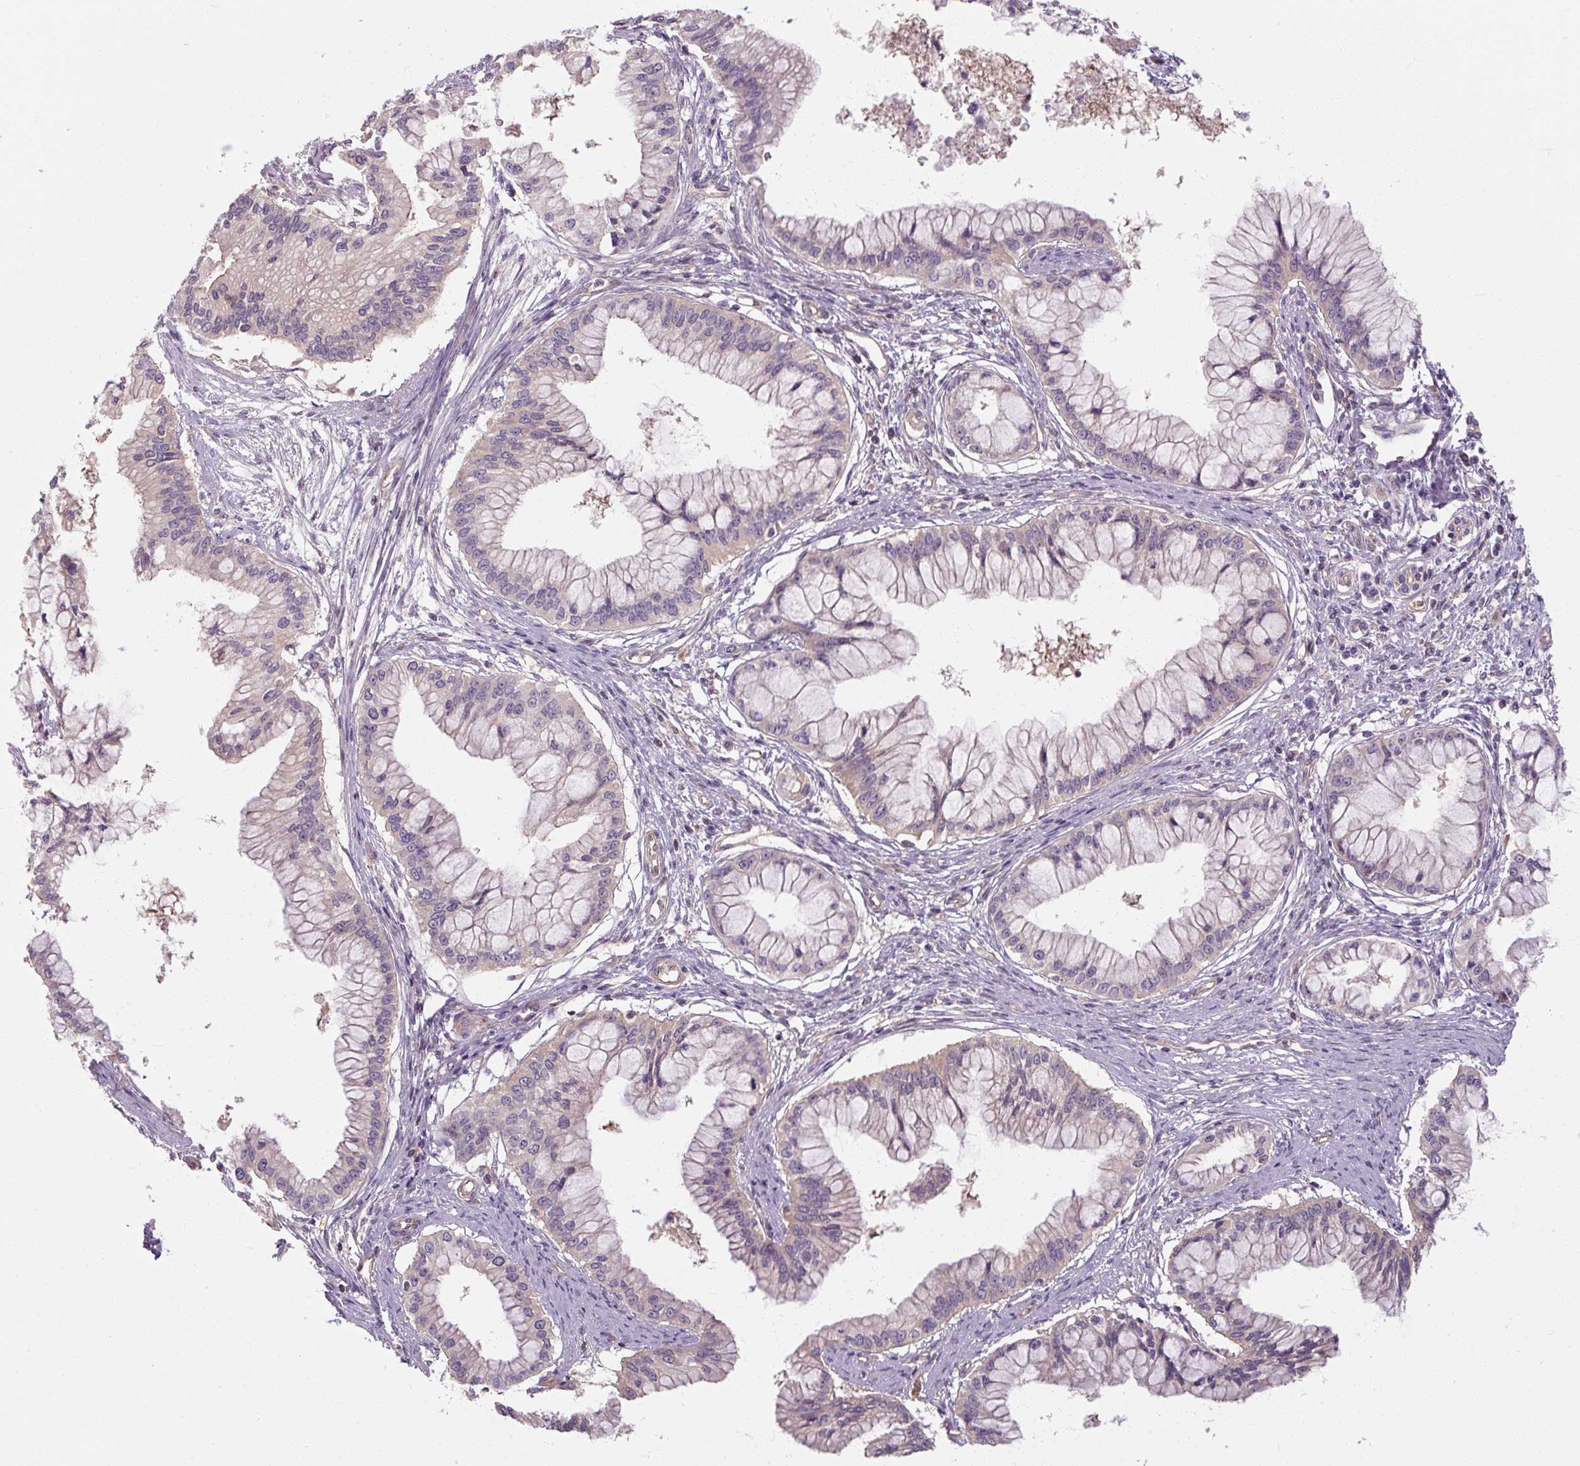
{"staining": {"intensity": "negative", "quantity": "none", "location": "none"}, "tissue": "pancreatic cancer", "cell_type": "Tumor cells", "image_type": "cancer", "snomed": [{"axis": "morphology", "description": "Adenocarcinoma, NOS"}, {"axis": "topography", "description": "Pancreas"}], "caption": "This is an immunohistochemistry (IHC) histopathology image of pancreatic cancer. There is no positivity in tumor cells.", "gene": "RB1CC1", "patient": {"sex": "male", "age": 46}}